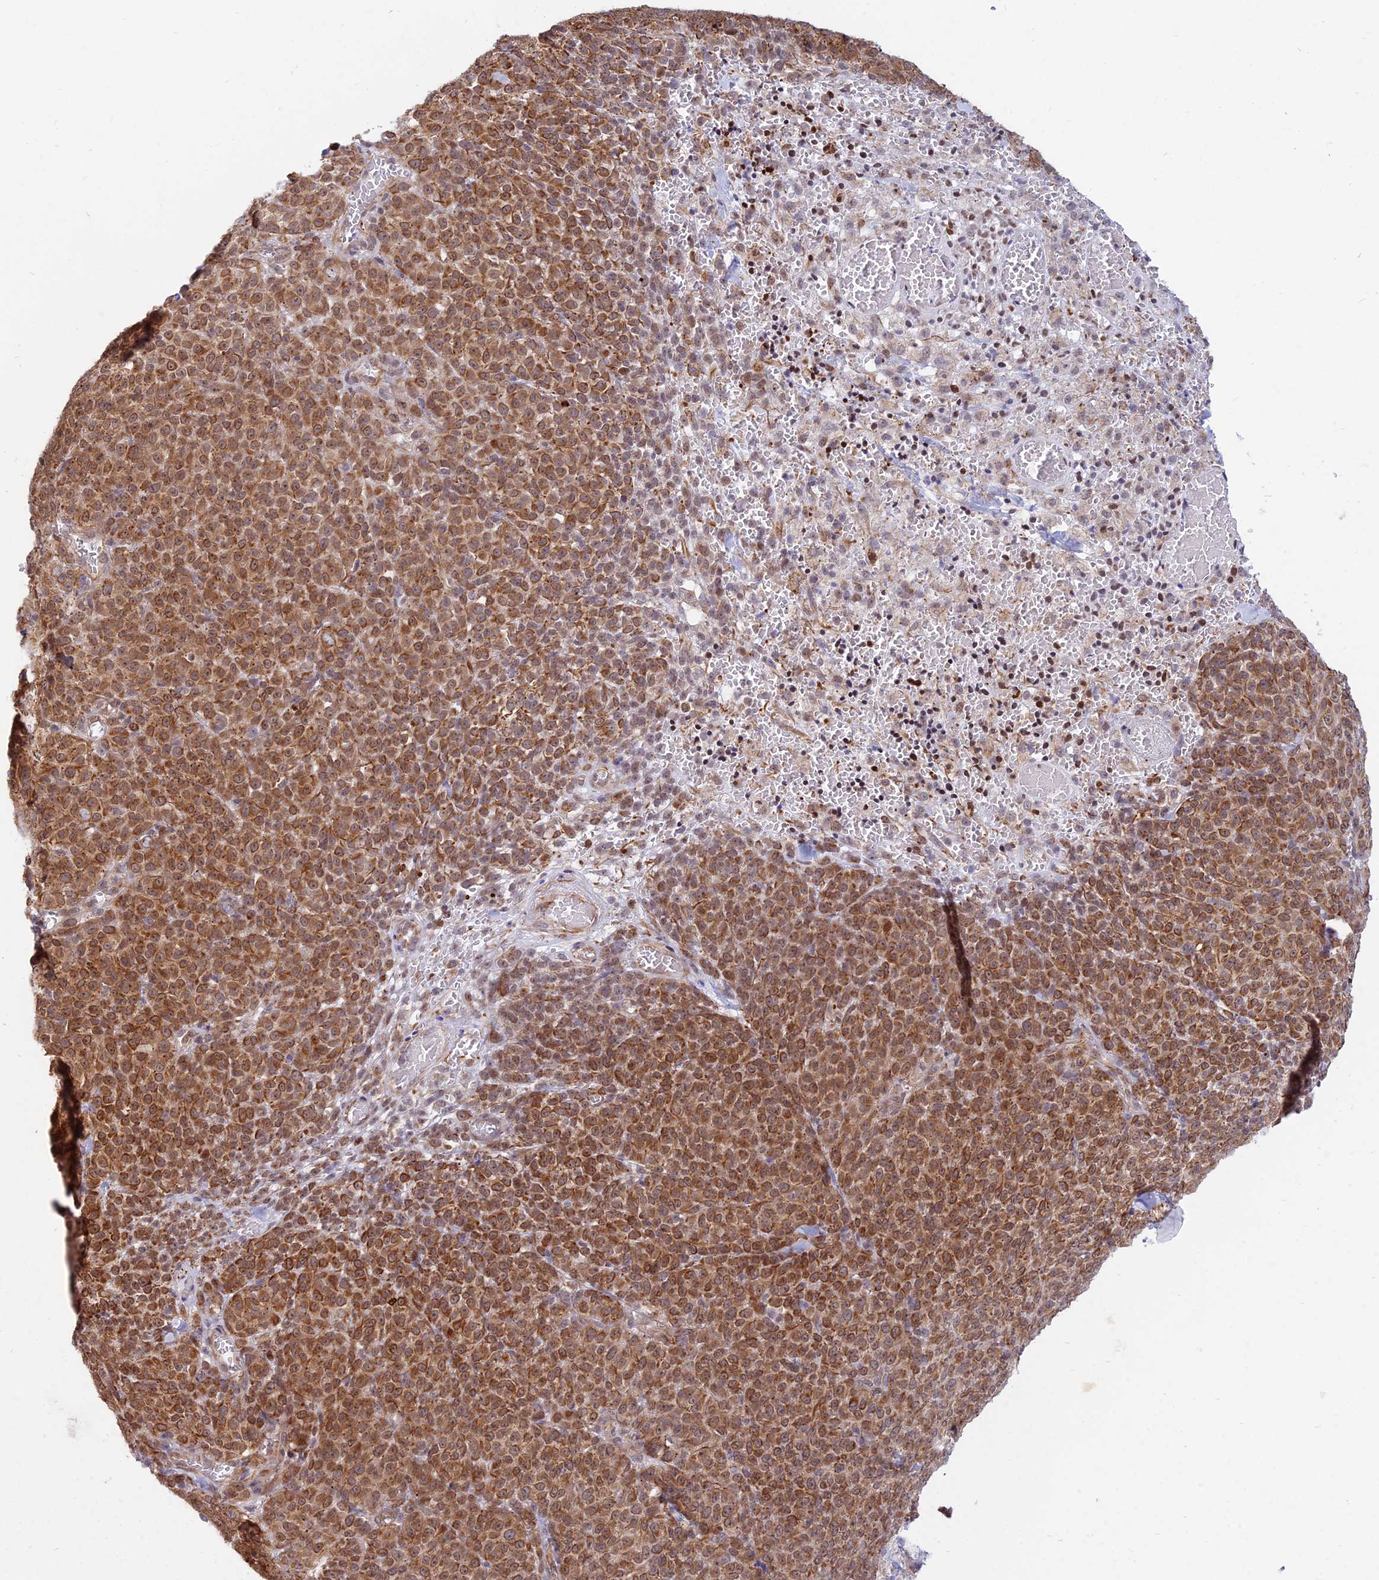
{"staining": {"intensity": "moderate", "quantity": ">75%", "location": "cytoplasmic/membranous,nuclear"}, "tissue": "melanoma", "cell_type": "Tumor cells", "image_type": "cancer", "snomed": [{"axis": "morphology", "description": "Normal tissue, NOS"}, {"axis": "morphology", "description": "Malignant melanoma, NOS"}, {"axis": "topography", "description": "Skin"}], "caption": "Moderate cytoplasmic/membranous and nuclear expression is identified in about >75% of tumor cells in malignant melanoma.", "gene": "SAPCD2", "patient": {"sex": "female", "age": 34}}